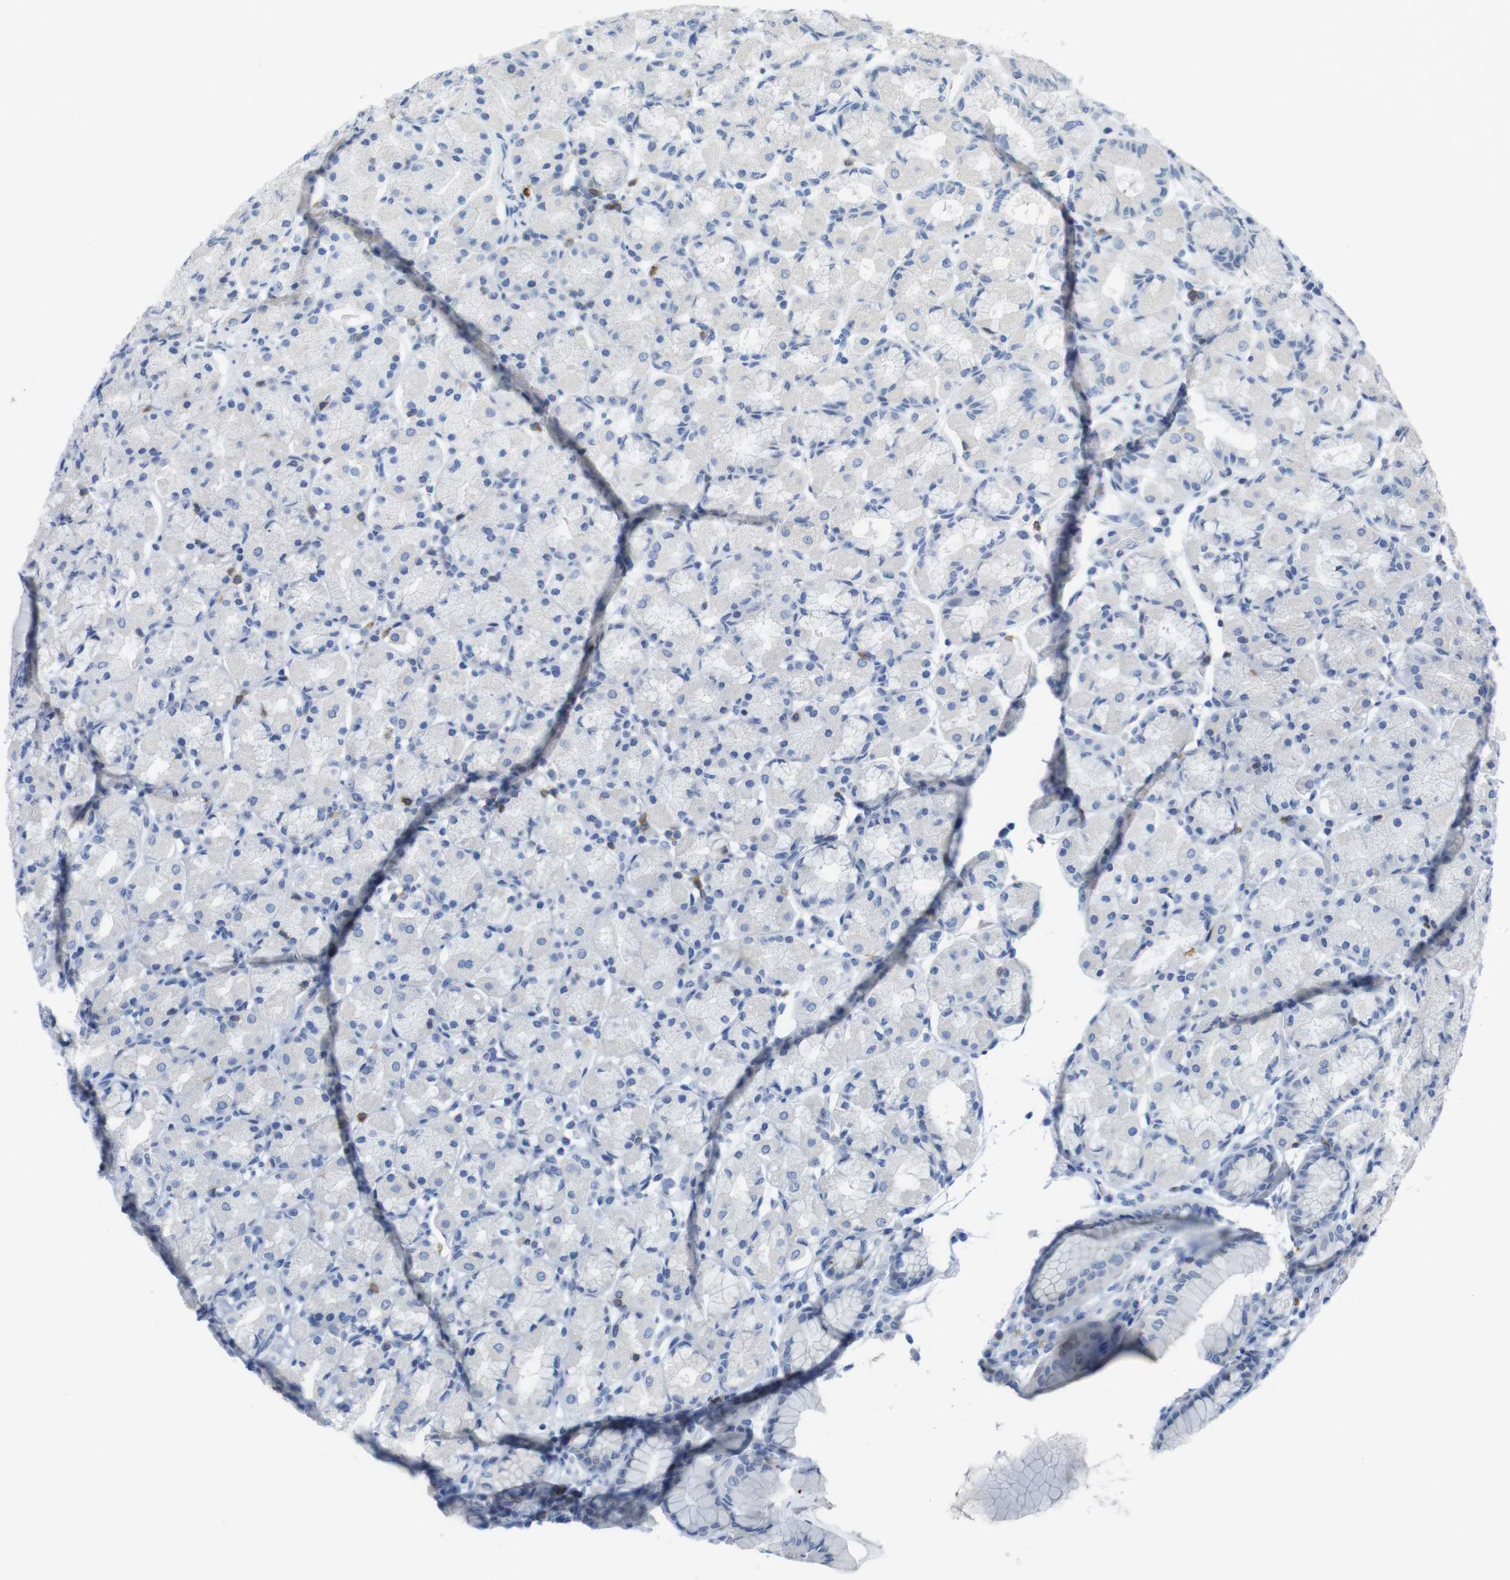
{"staining": {"intensity": "negative", "quantity": "none", "location": "none"}, "tissue": "stomach", "cell_type": "Glandular cells", "image_type": "normal", "snomed": [{"axis": "morphology", "description": "Normal tissue, NOS"}, {"axis": "topography", "description": "Stomach, upper"}], "caption": "DAB immunohistochemical staining of benign stomach demonstrates no significant staining in glandular cells. (DAB IHC visualized using brightfield microscopy, high magnification).", "gene": "CD5", "patient": {"sex": "male", "age": 68}}